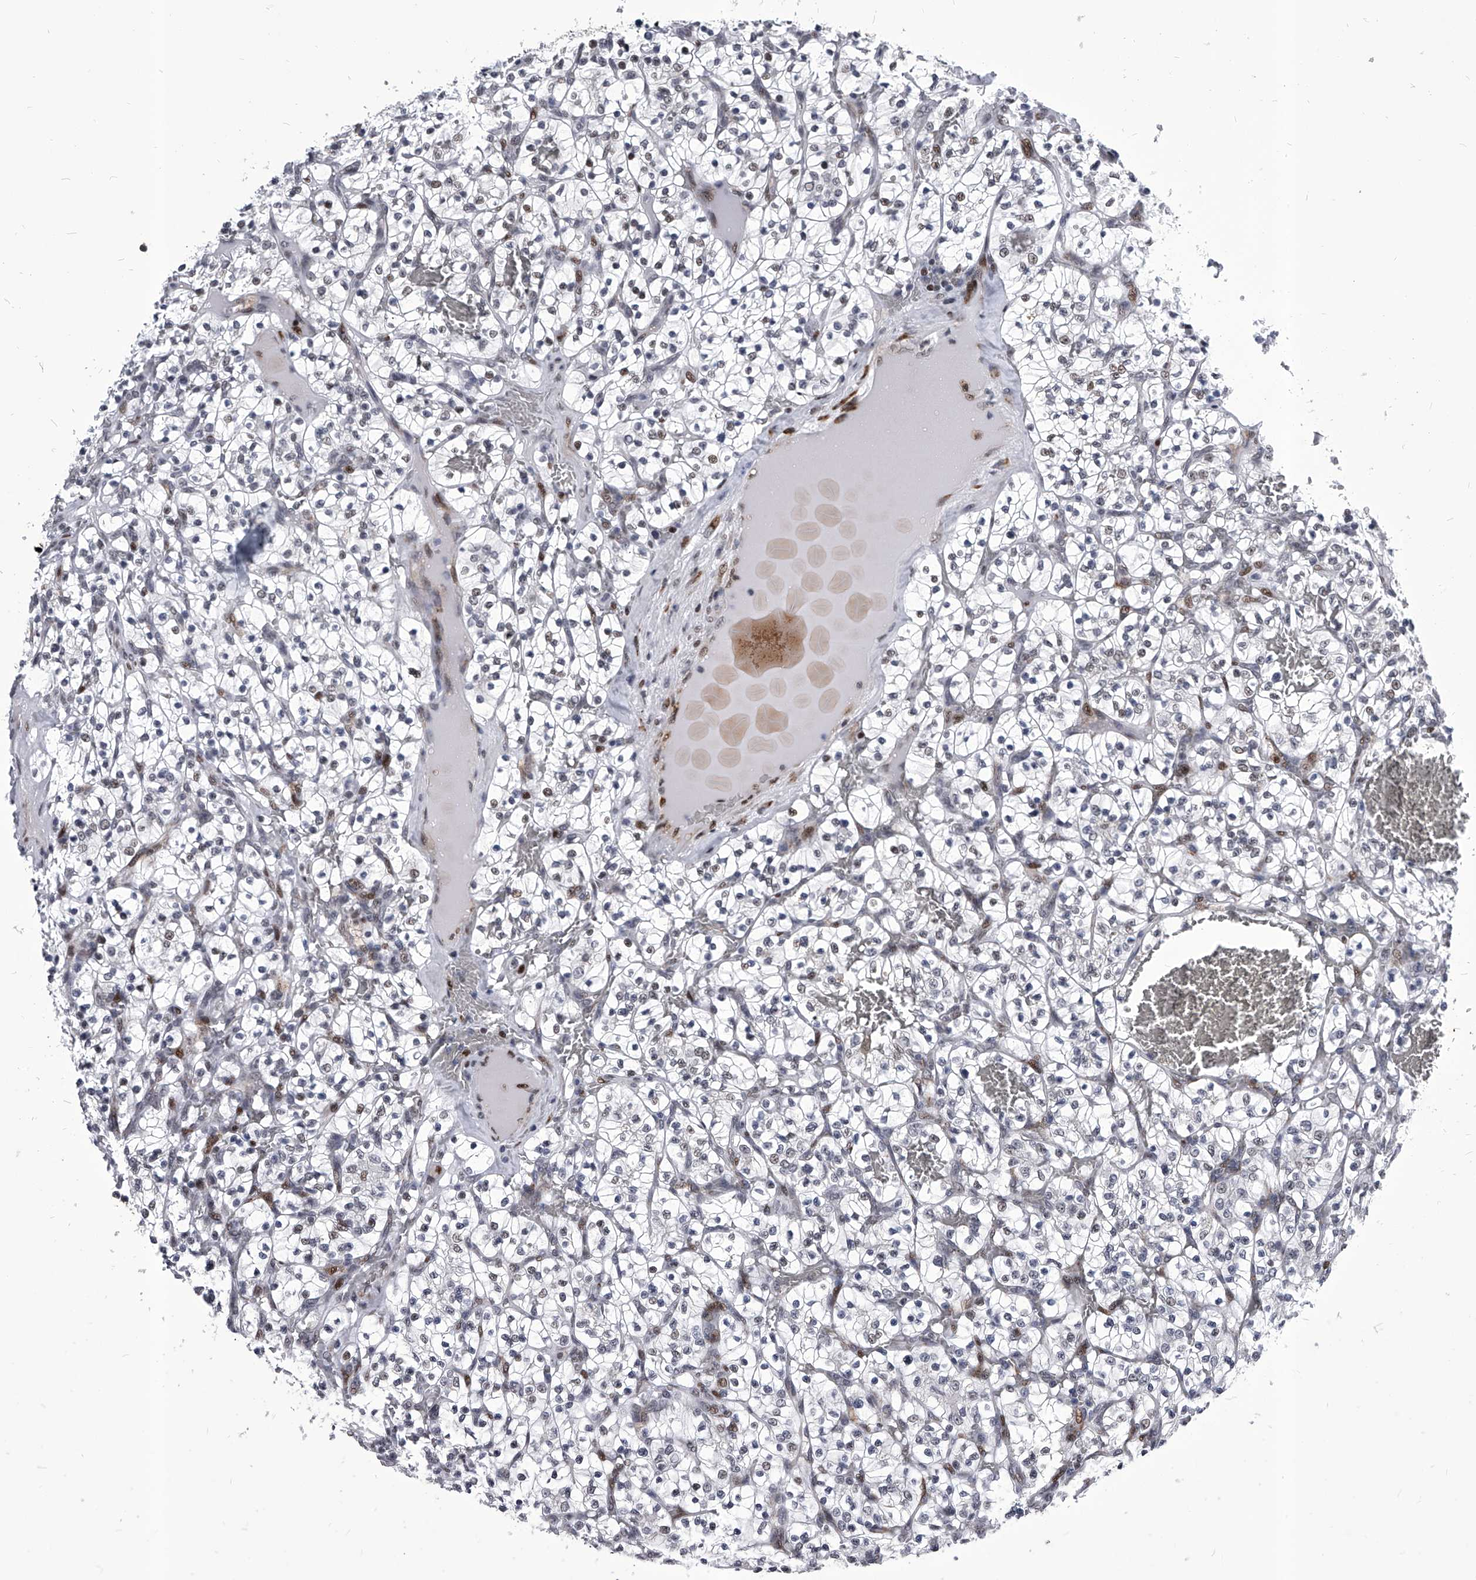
{"staining": {"intensity": "weak", "quantity": "25%-75%", "location": "nuclear"}, "tissue": "renal cancer", "cell_type": "Tumor cells", "image_type": "cancer", "snomed": [{"axis": "morphology", "description": "Adenocarcinoma, NOS"}, {"axis": "topography", "description": "Kidney"}], "caption": "An image showing weak nuclear staining in approximately 25%-75% of tumor cells in renal cancer (adenocarcinoma), as visualized by brown immunohistochemical staining.", "gene": "CMTR1", "patient": {"sex": "female", "age": 57}}